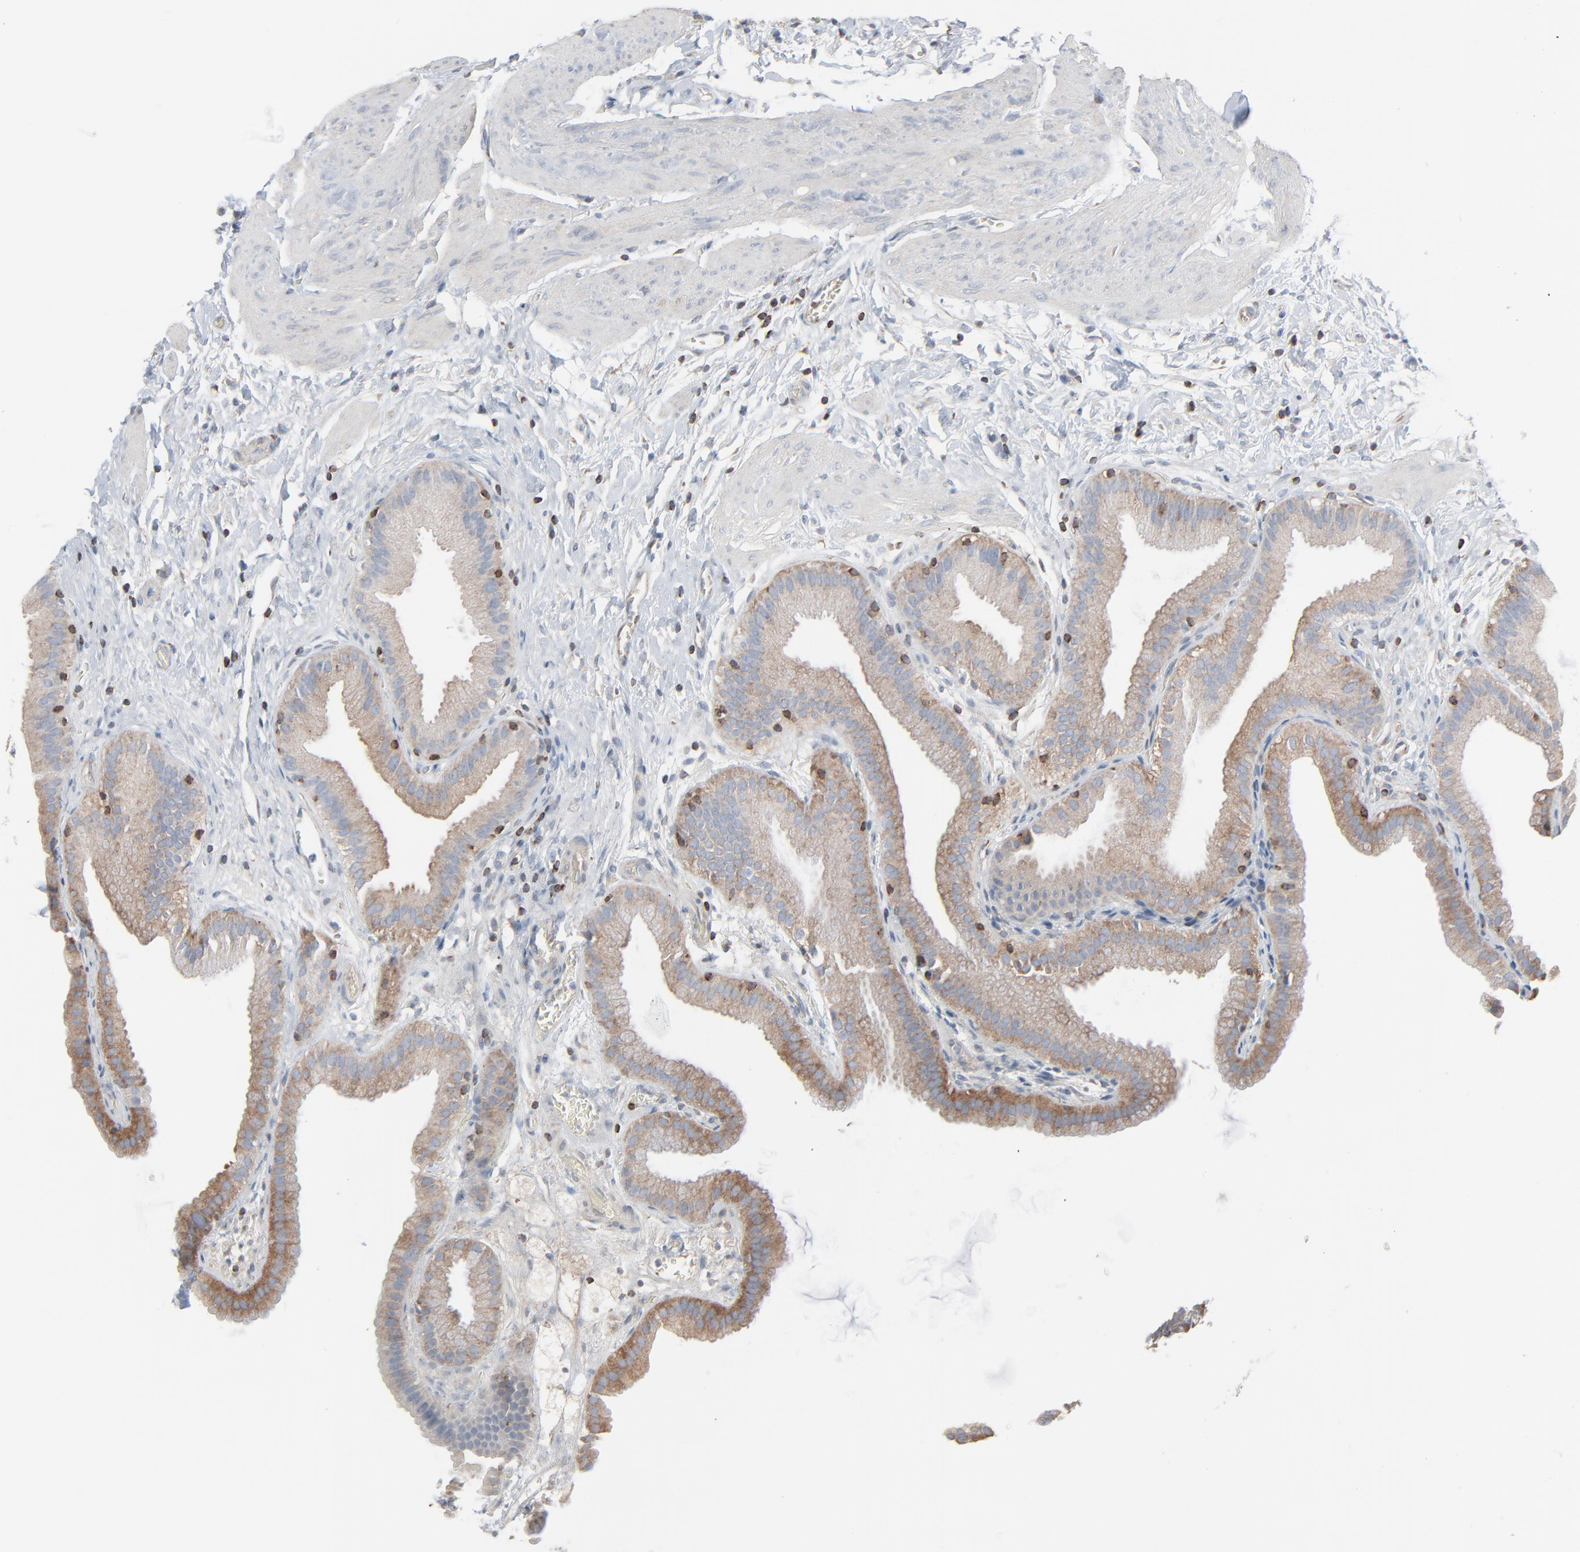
{"staining": {"intensity": "moderate", "quantity": ">75%", "location": "cytoplasmic/membranous"}, "tissue": "gallbladder", "cell_type": "Glandular cells", "image_type": "normal", "snomed": [{"axis": "morphology", "description": "Normal tissue, NOS"}, {"axis": "topography", "description": "Gallbladder"}], "caption": "Protein expression analysis of unremarkable gallbladder displays moderate cytoplasmic/membranous expression in about >75% of glandular cells.", "gene": "OPTN", "patient": {"sex": "female", "age": 63}}